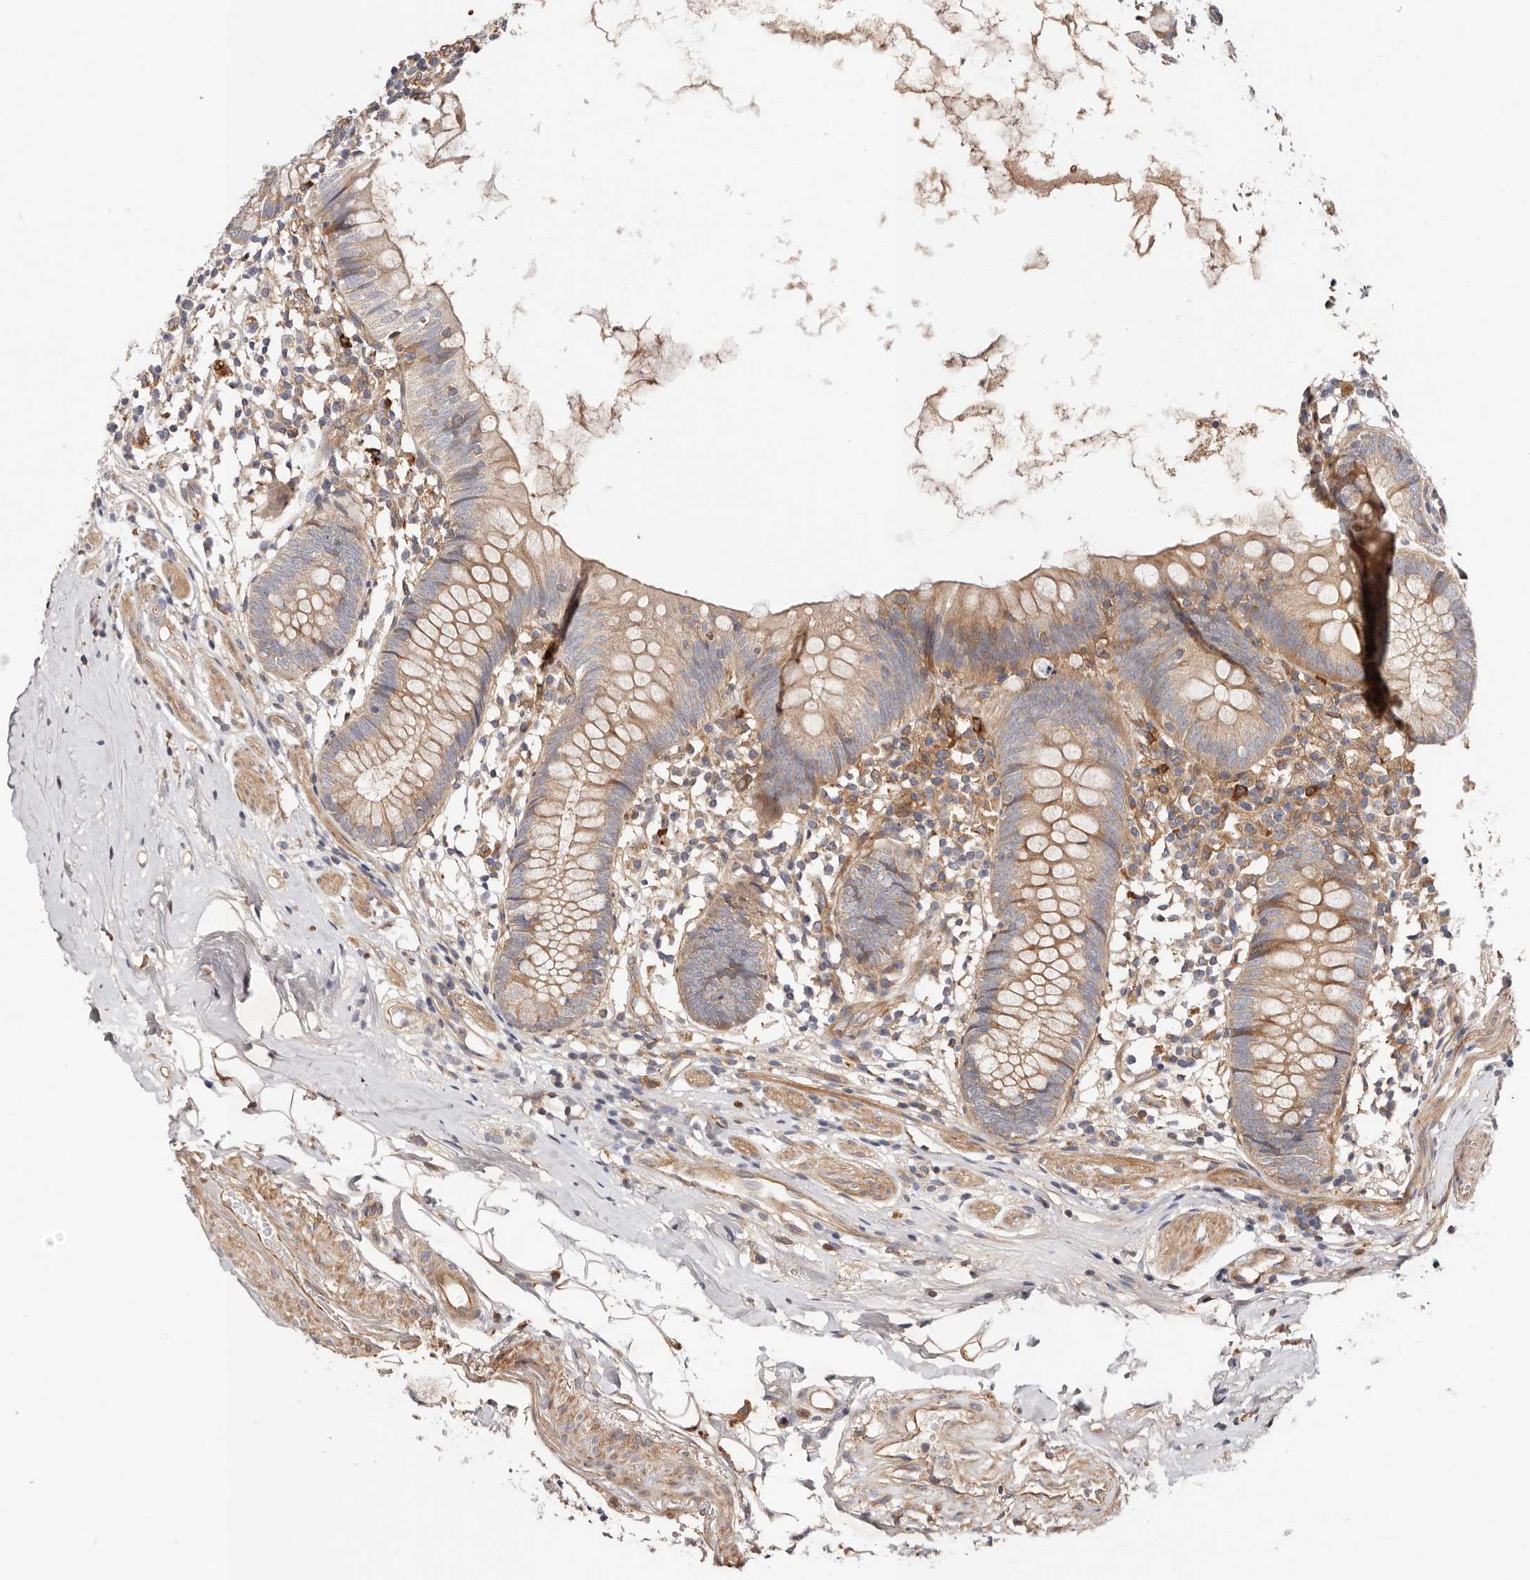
{"staining": {"intensity": "moderate", "quantity": "25%-75%", "location": "cytoplasmic/membranous"}, "tissue": "appendix", "cell_type": "Glandular cells", "image_type": "normal", "snomed": [{"axis": "morphology", "description": "Normal tissue, NOS"}, {"axis": "topography", "description": "Appendix"}], "caption": "A high-resolution image shows immunohistochemistry (IHC) staining of unremarkable appendix, which reveals moderate cytoplasmic/membranous staining in approximately 25%-75% of glandular cells. (DAB (3,3'-diaminobenzidine) = brown stain, brightfield microscopy at high magnification).", "gene": "MACF1", "patient": {"sex": "female", "age": 62}}